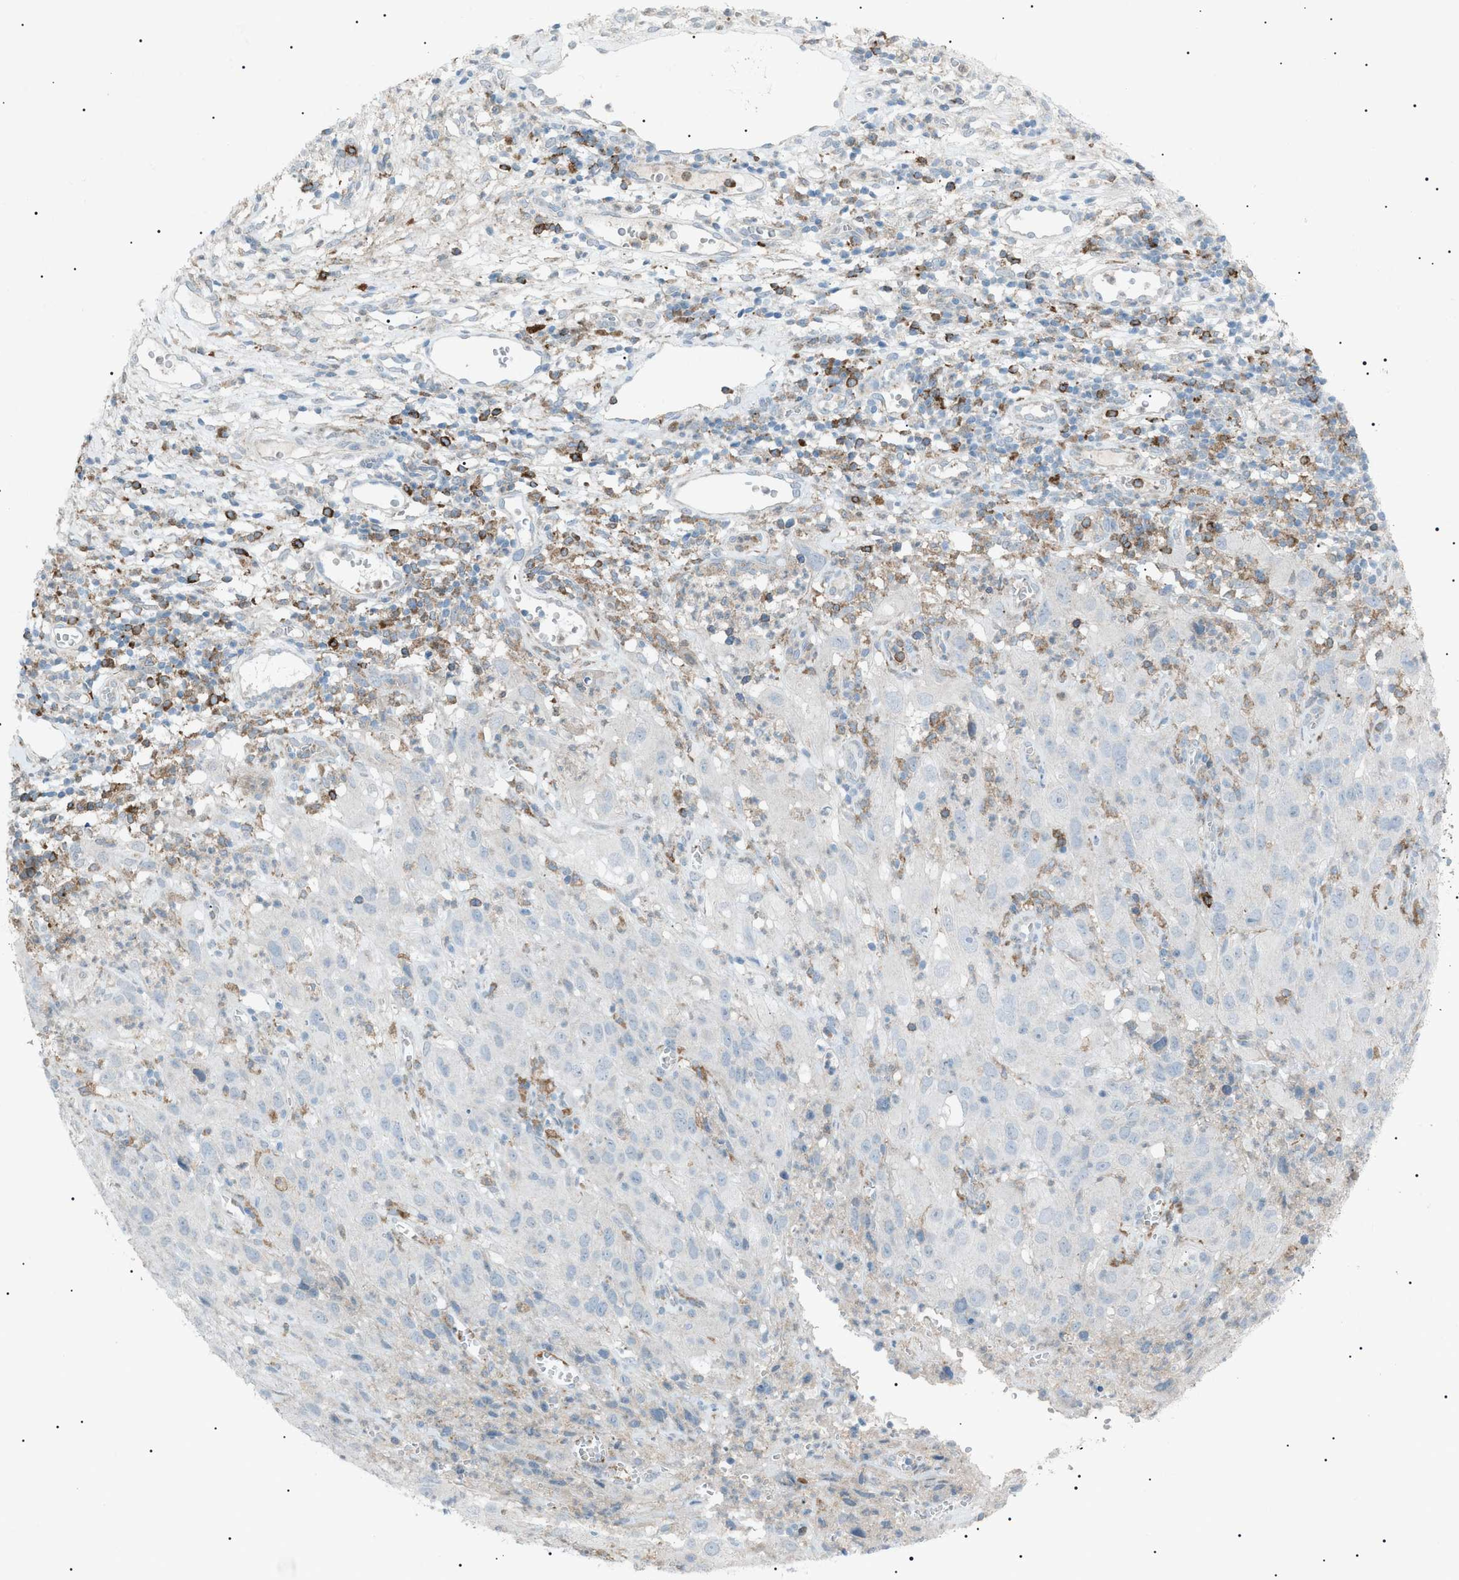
{"staining": {"intensity": "negative", "quantity": "none", "location": "none"}, "tissue": "cervical cancer", "cell_type": "Tumor cells", "image_type": "cancer", "snomed": [{"axis": "morphology", "description": "Squamous cell carcinoma, NOS"}, {"axis": "topography", "description": "Cervix"}], "caption": "Tumor cells are negative for brown protein staining in cervical squamous cell carcinoma. (DAB IHC, high magnification).", "gene": "BTK", "patient": {"sex": "female", "age": 32}}